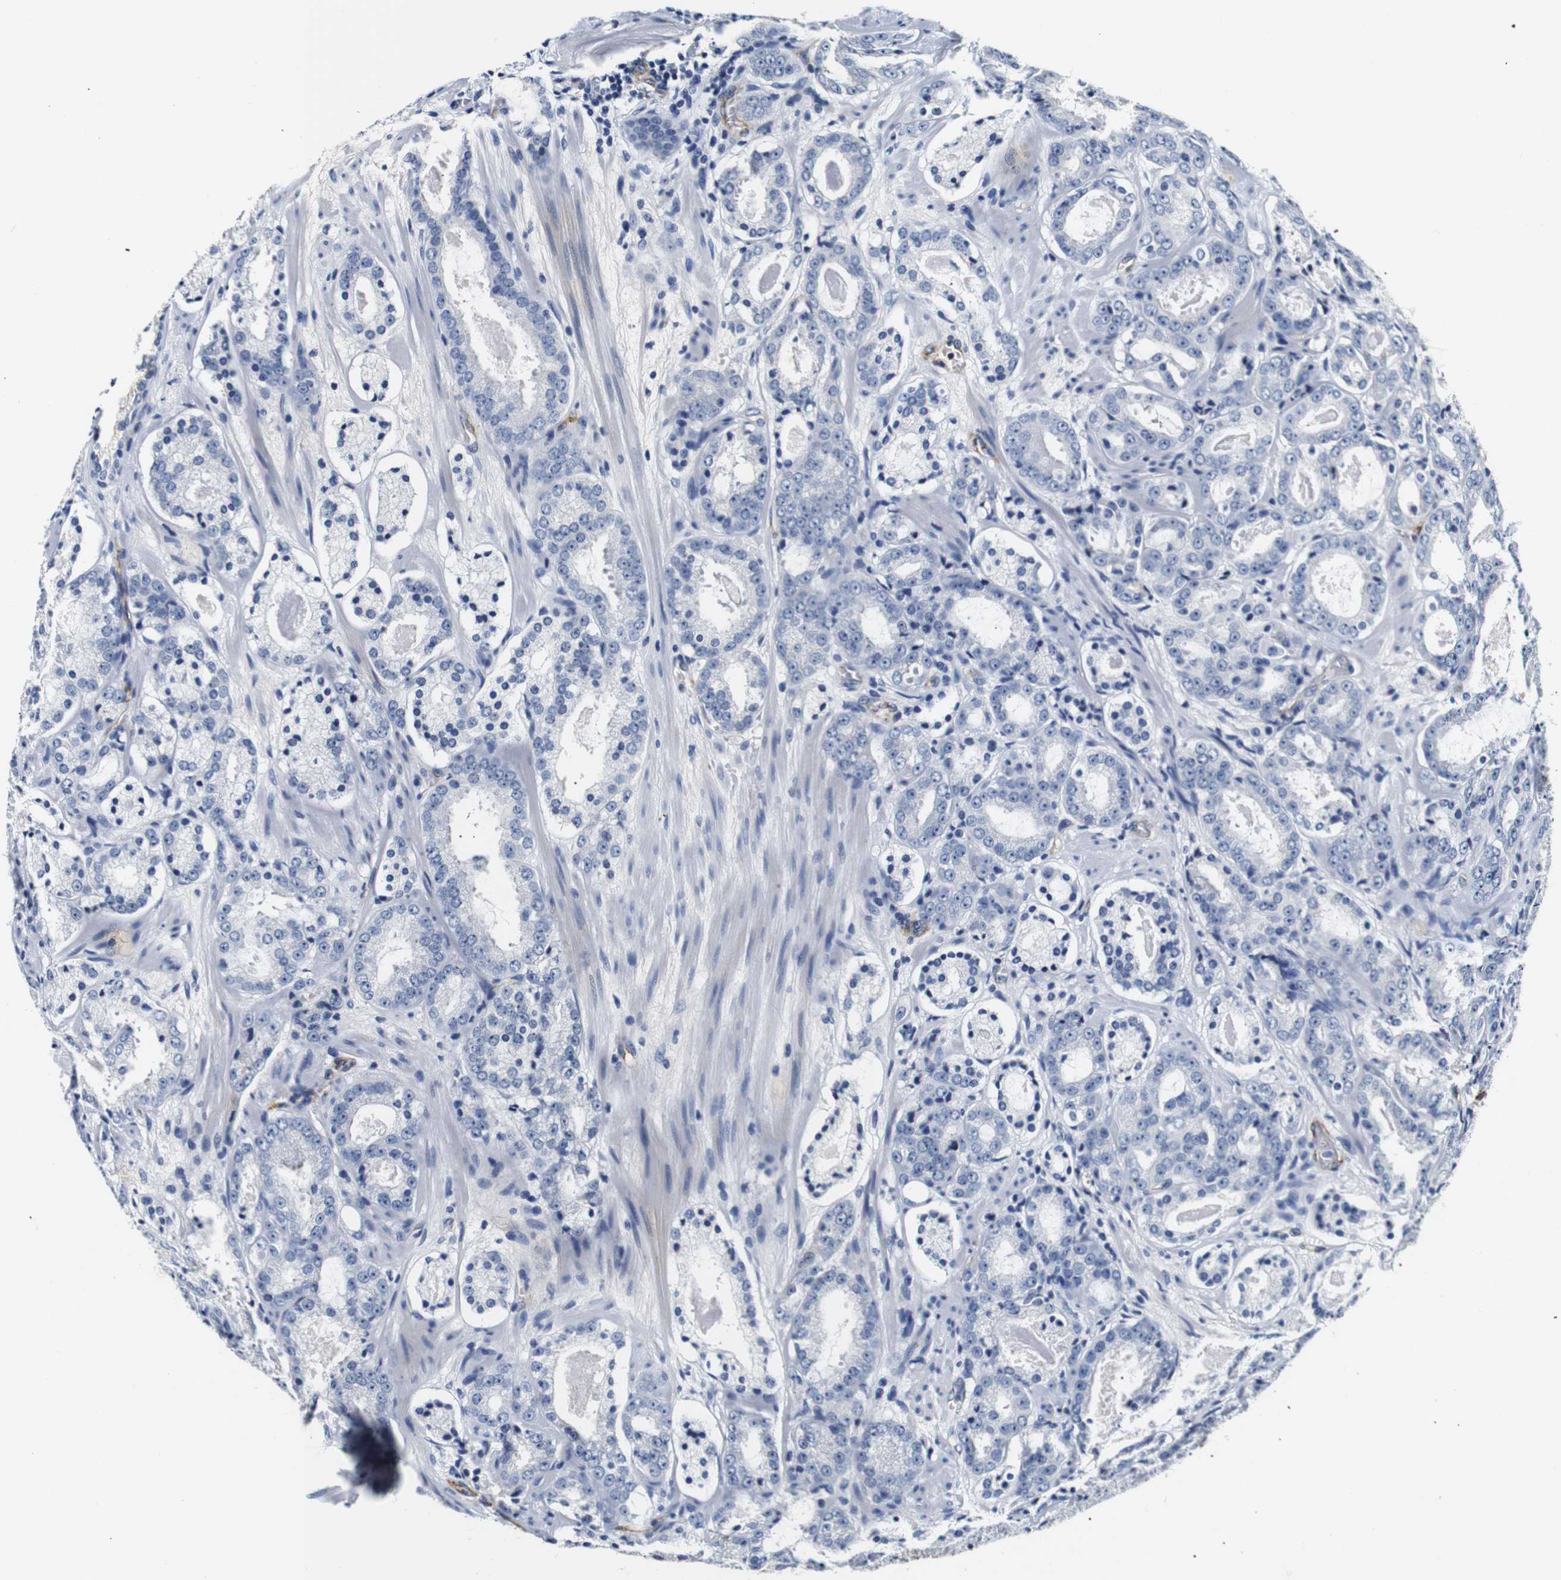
{"staining": {"intensity": "negative", "quantity": "none", "location": "none"}, "tissue": "prostate cancer", "cell_type": "Tumor cells", "image_type": "cancer", "snomed": [{"axis": "morphology", "description": "Adenocarcinoma, Low grade"}, {"axis": "topography", "description": "Prostate"}], "caption": "An IHC image of prostate cancer (low-grade adenocarcinoma) is shown. There is no staining in tumor cells of prostate cancer (low-grade adenocarcinoma). (DAB (3,3'-diaminobenzidine) IHC with hematoxylin counter stain).", "gene": "MUC4", "patient": {"sex": "male", "age": 69}}